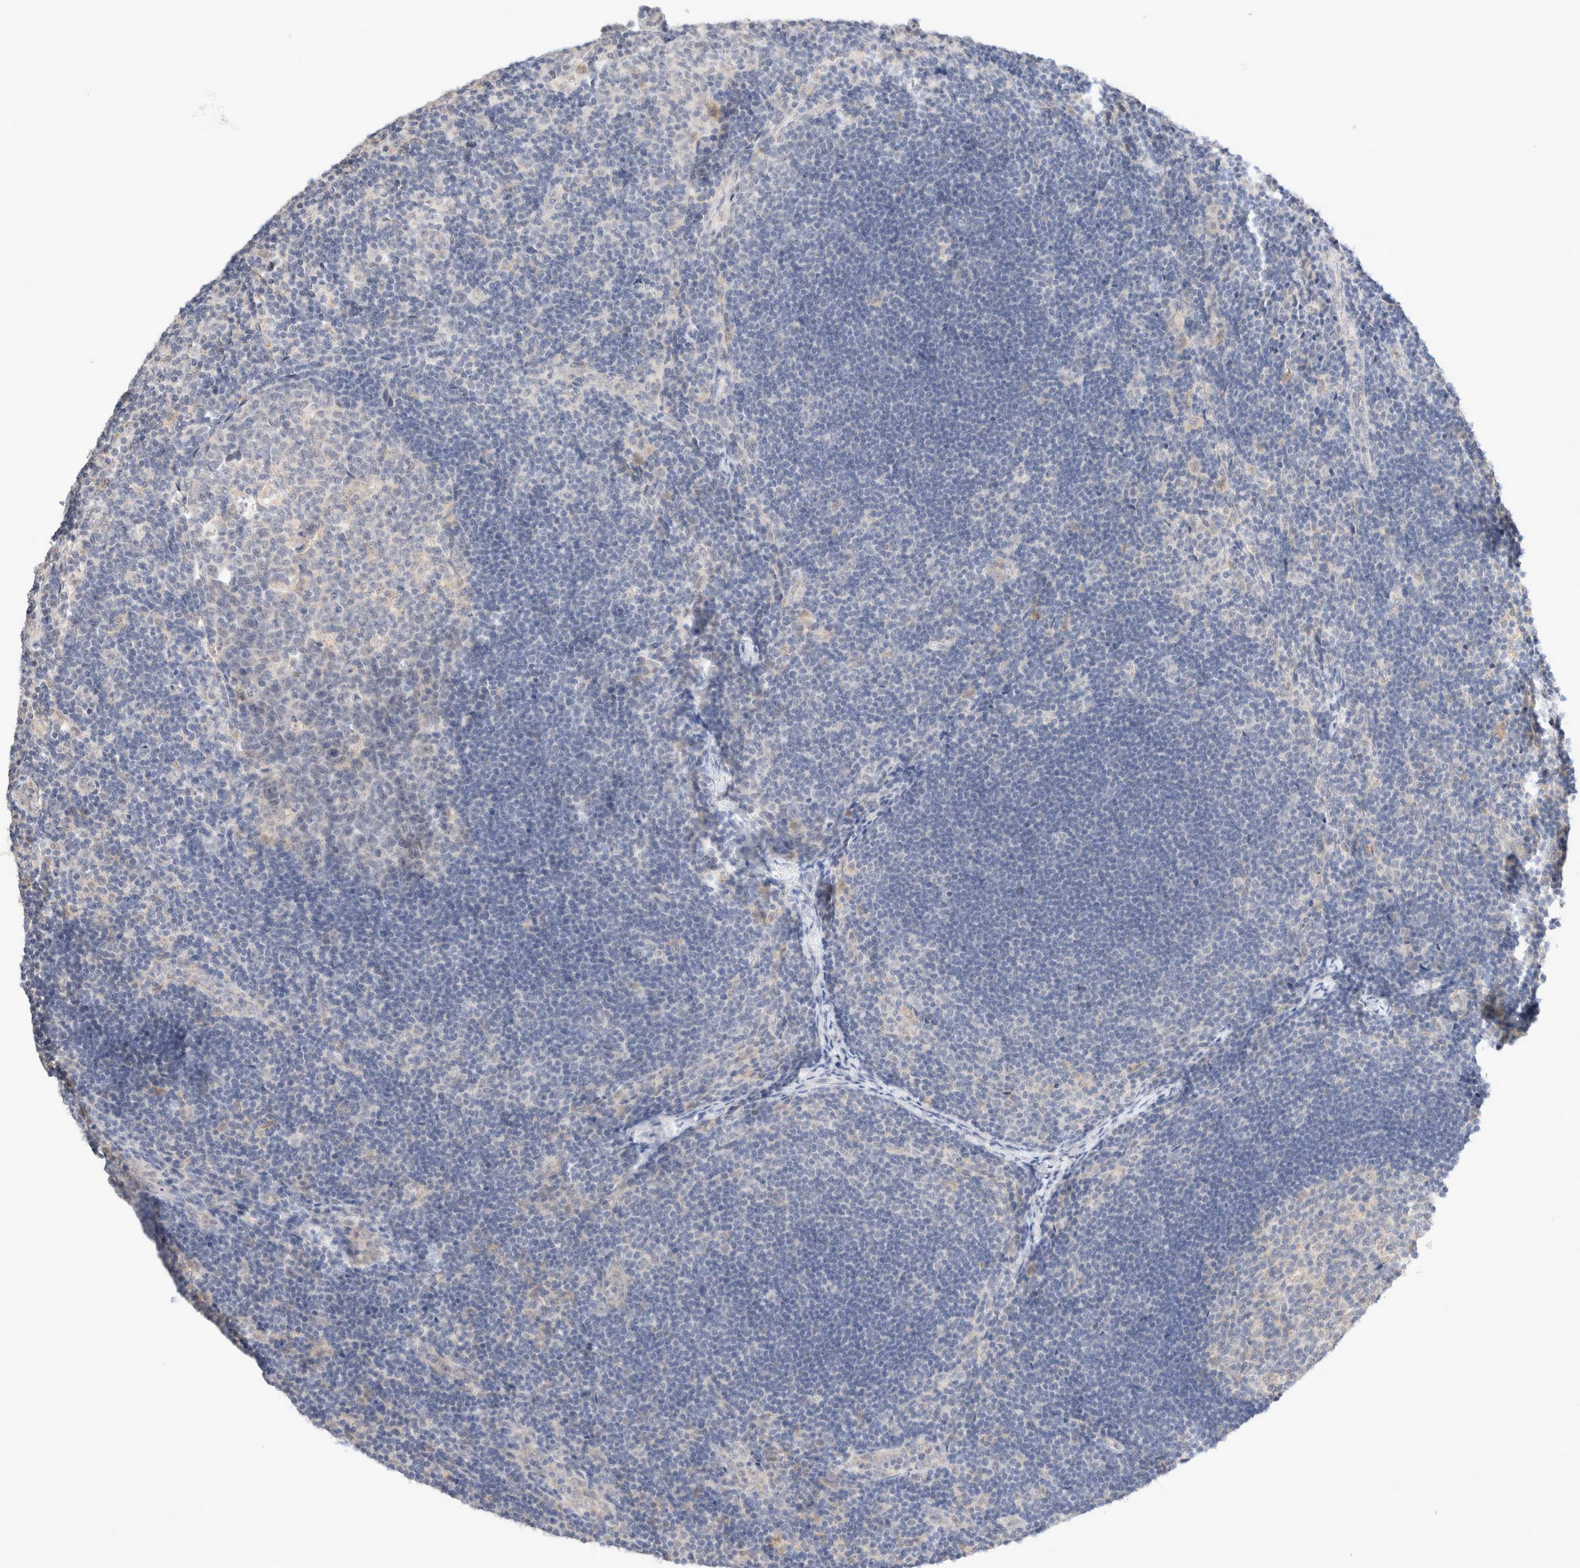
{"staining": {"intensity": "negative", "quantity": "none", "location": "none"}, "tissue": "lymph node", "cell_type": "Germinal center cells", "image_type": "normal", "snomed": [{"axis": "morphology", "description": "Normal tissue, NOS"}, {"axis": "topography", "description": "Lymph node"}], "caption": "Immunohistochemistry (IHC) micrograph of normal lymph node: human lymph node stained with DAB reveals no significant protein staining in germinal center cells.", "gene": "SPATA20", "patient": {"sex": "female", "age": 22}}